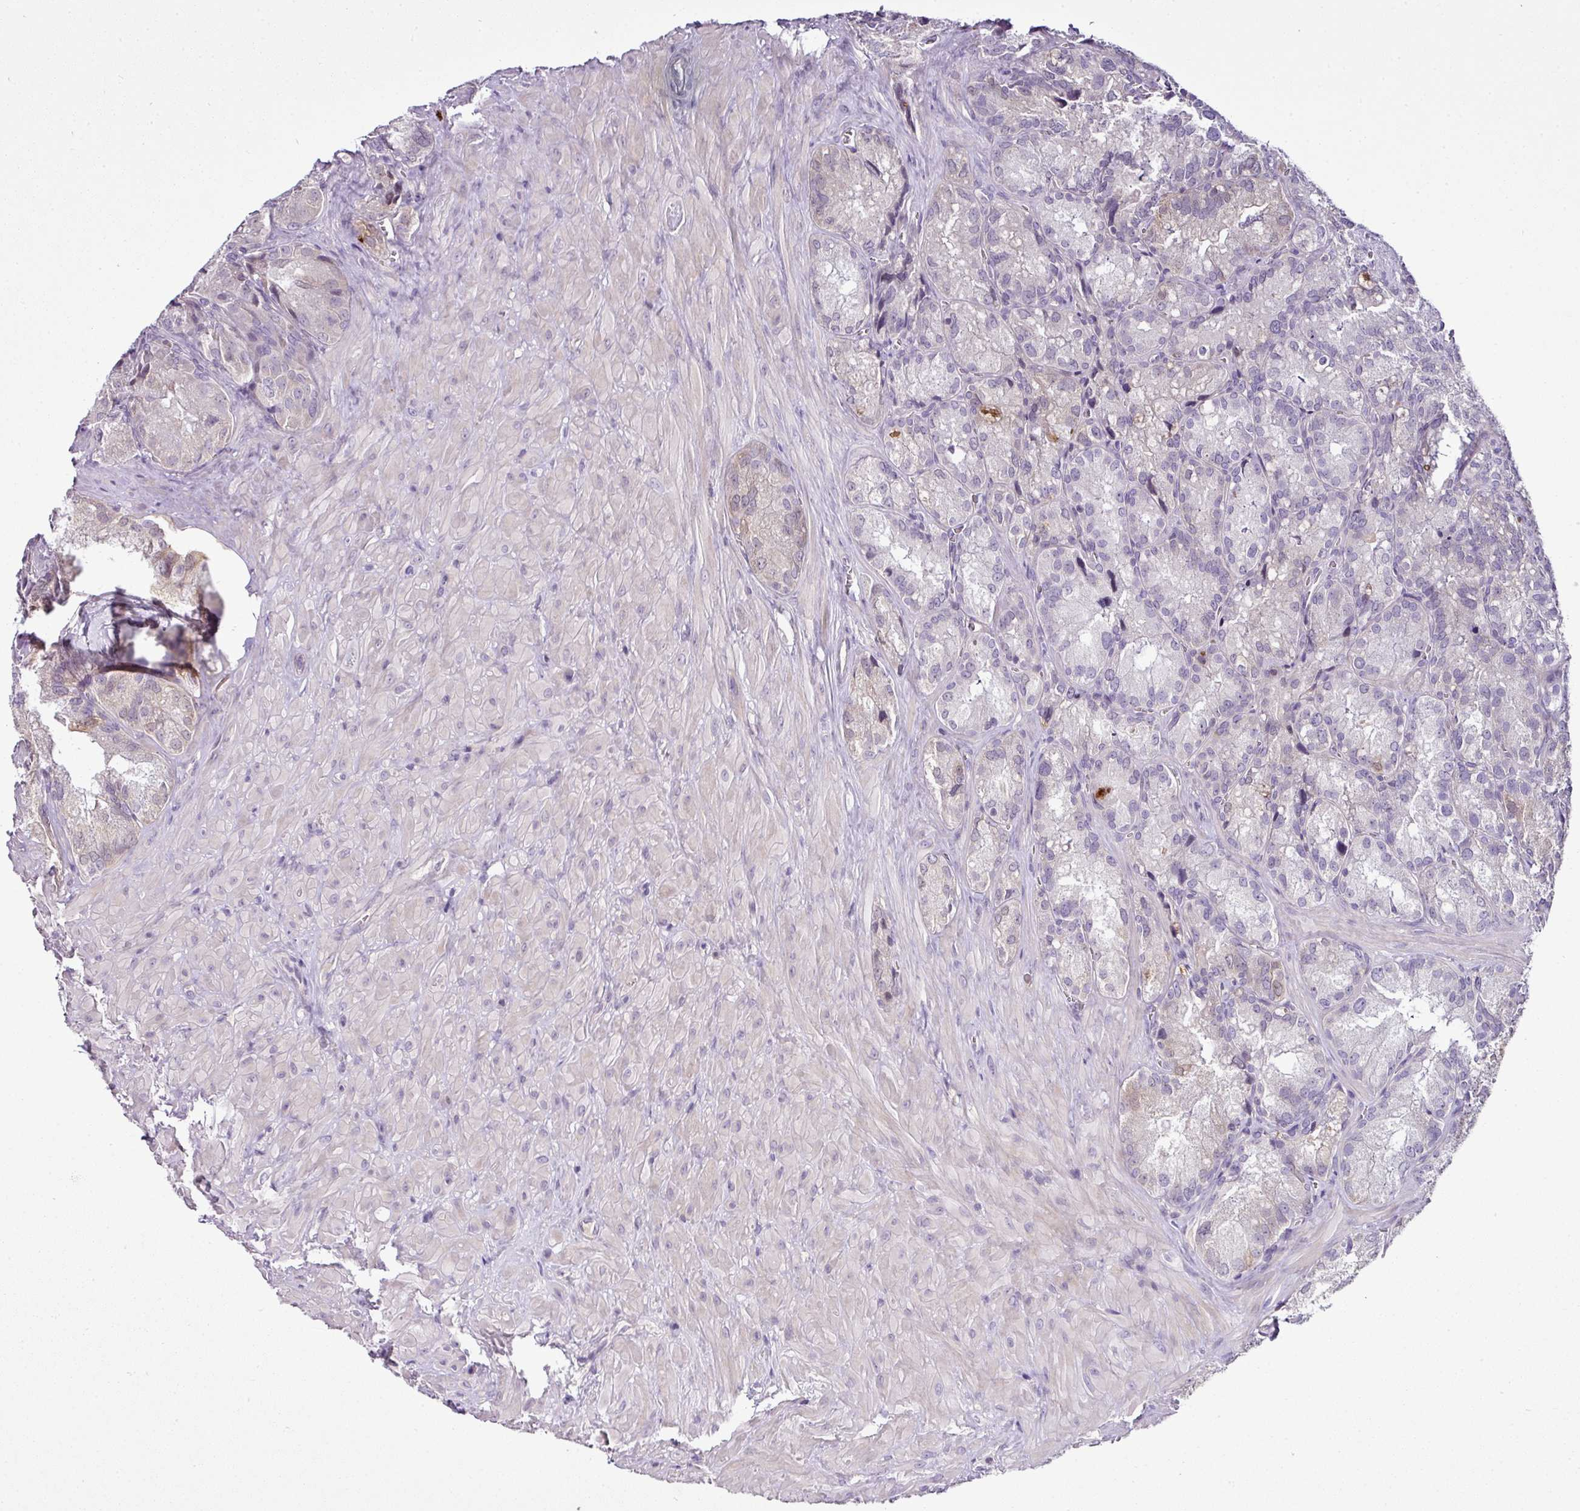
{"staining": {"intensity": "negative", "quantity": "none", "location": "none"}, "tissue": "seminal vesicle", "cell_type": "Glandular cells", "image_type": "normal", "snomed": [{"axis": "morphology", "description": "Normal tissue, NOS"}, {"axis": "topography", "description": "Seminal veicle"}], "caption": "This is a micrograph of immunohistochemistry (IHC) staining of benign seminal vesicle, which shows no expression in glandular cells.", "gene": "TEX30", "patient": {"sex": "male", "age": 62}}